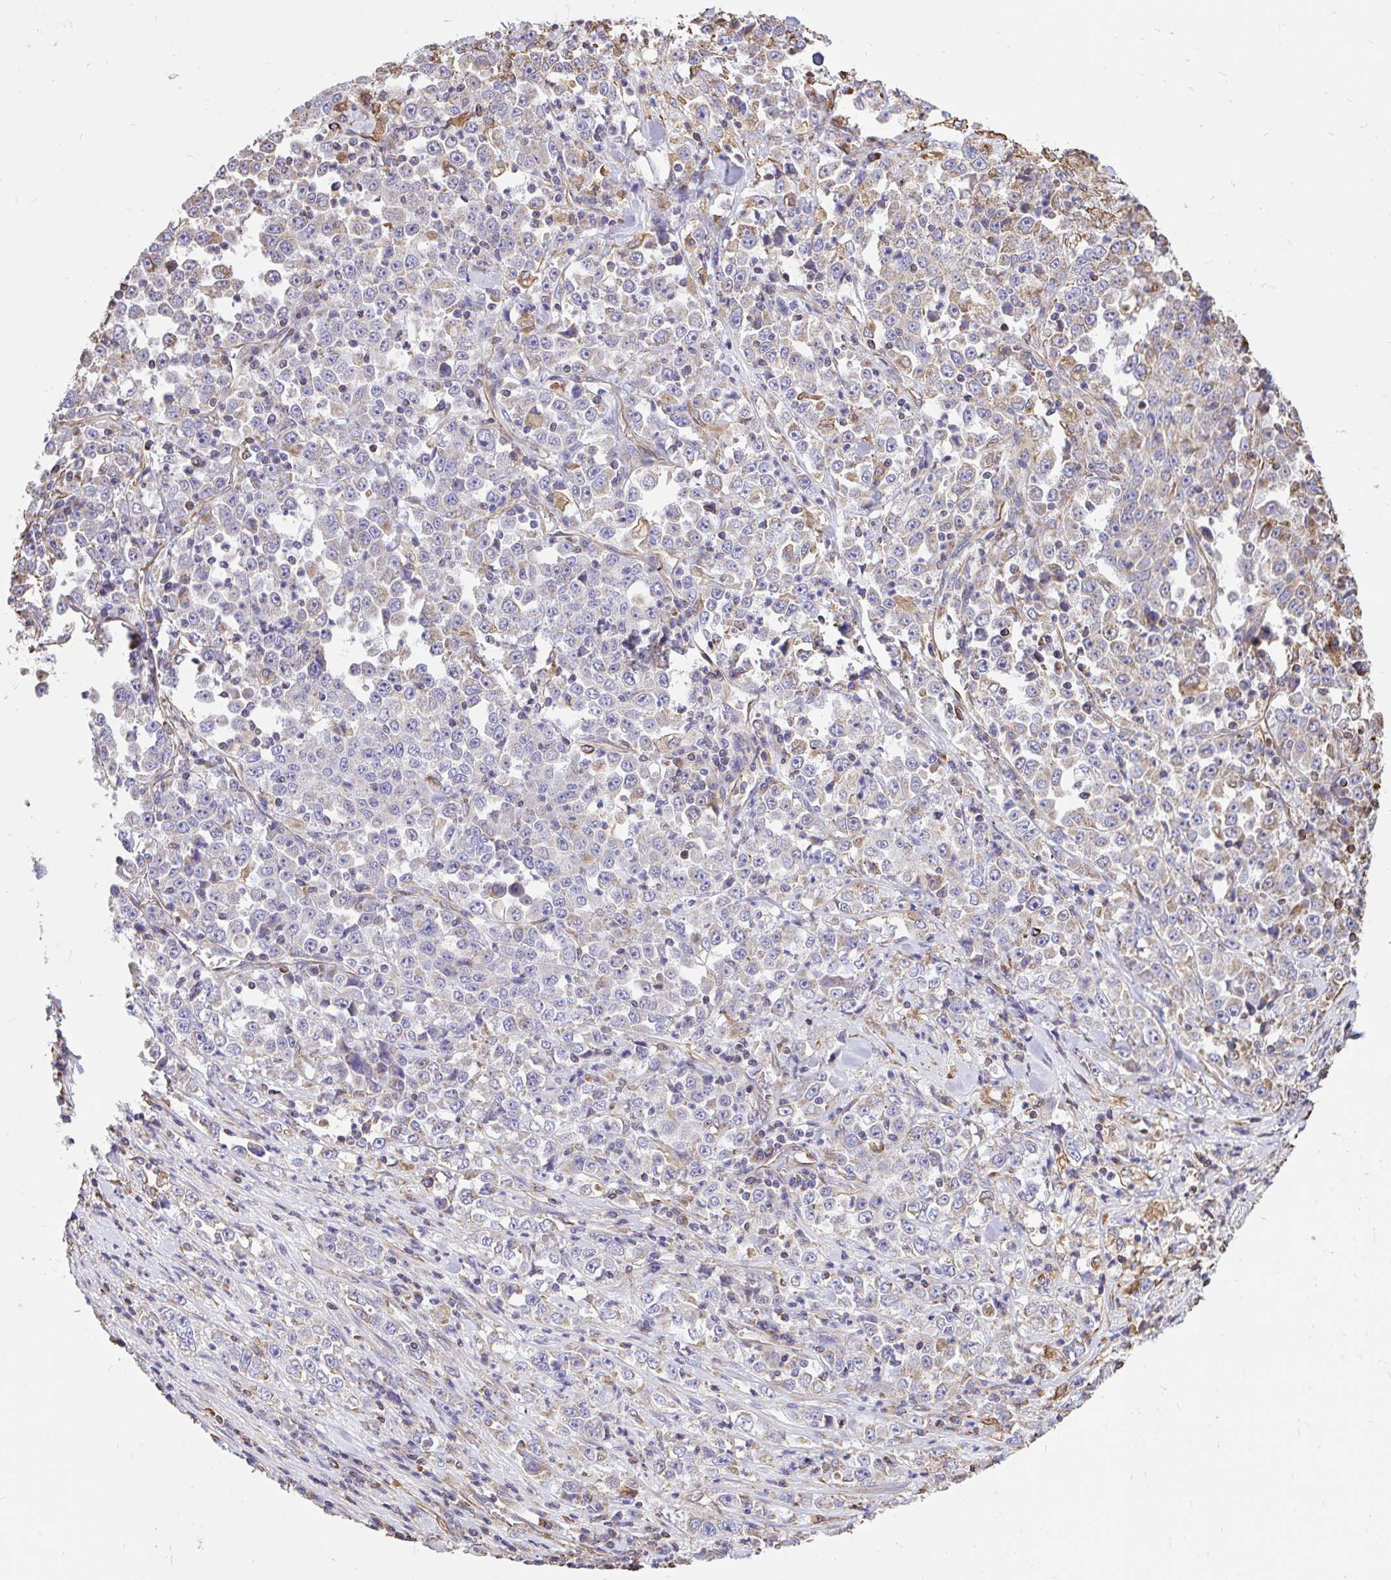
{"staining": {"intensity": "weak", "quantity": "<25%", "location": "cytoplasmic/membranous"}, "tissue": "stomach cancer", "cell_type": "Tumor cells", "image_type": "cancer", "snomed": [{"axis": "morphology", "description": "Normal tissue, NOS"}, {"axis": "morphology", "description": "Adenocarcinoma, NOS"}, {"axis": "topography", "description": "Stomach, upper"}, {"axis": "topography", "description": "Stomach"}], "caption": "Tumor cells are negative for brown protein staining in stomach cancer.", "gene": "RNF103", "patient": {"sex": "male", "age": 59}}